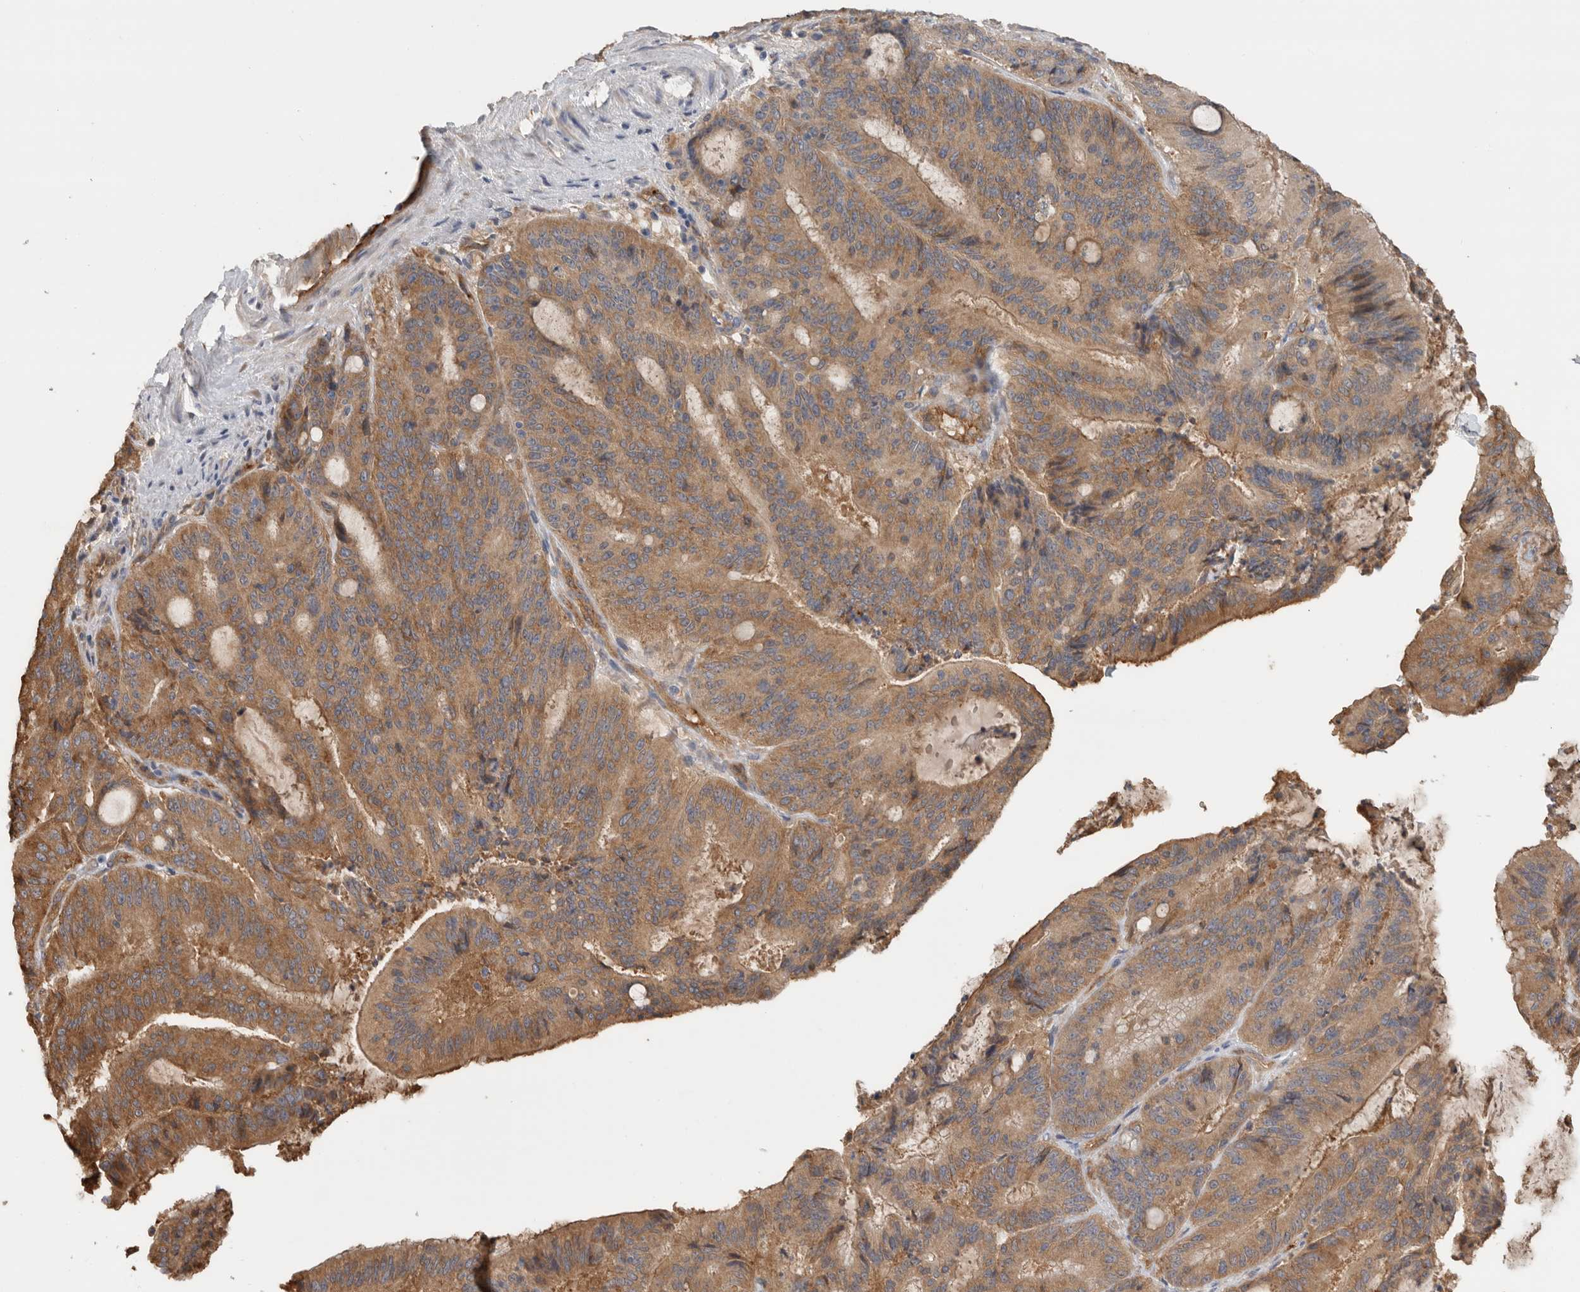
{"staining": {"intensity": "moderate", "quantity": ">75%", "location": "cytoplasmic/membranous"}, "tissue": "liver cancer", "cell_type": "Tumor cells", "image_type": "cancer", "snomed": [{"axis": "morphology", "description": "Normal tissue, NOS"}, {"axis": "morphology", "description": "Cholangiocarcinoma"}, {"axis": "topography", "description": "Liver"}, {"axis": "topography", "description": "Peripheral nerve tissue"}], "caption": "Protein analysis of cholangiocarcinoma (liver) tissue reveals moderate cytoplasmic/membranous expression in approximately >75% of tumor cells. (DAB IHC, brown staining for protein, blue staining for nuclei).", "gene": "CDC42BPB", "patient": {"sex": "female", "age": 73}}